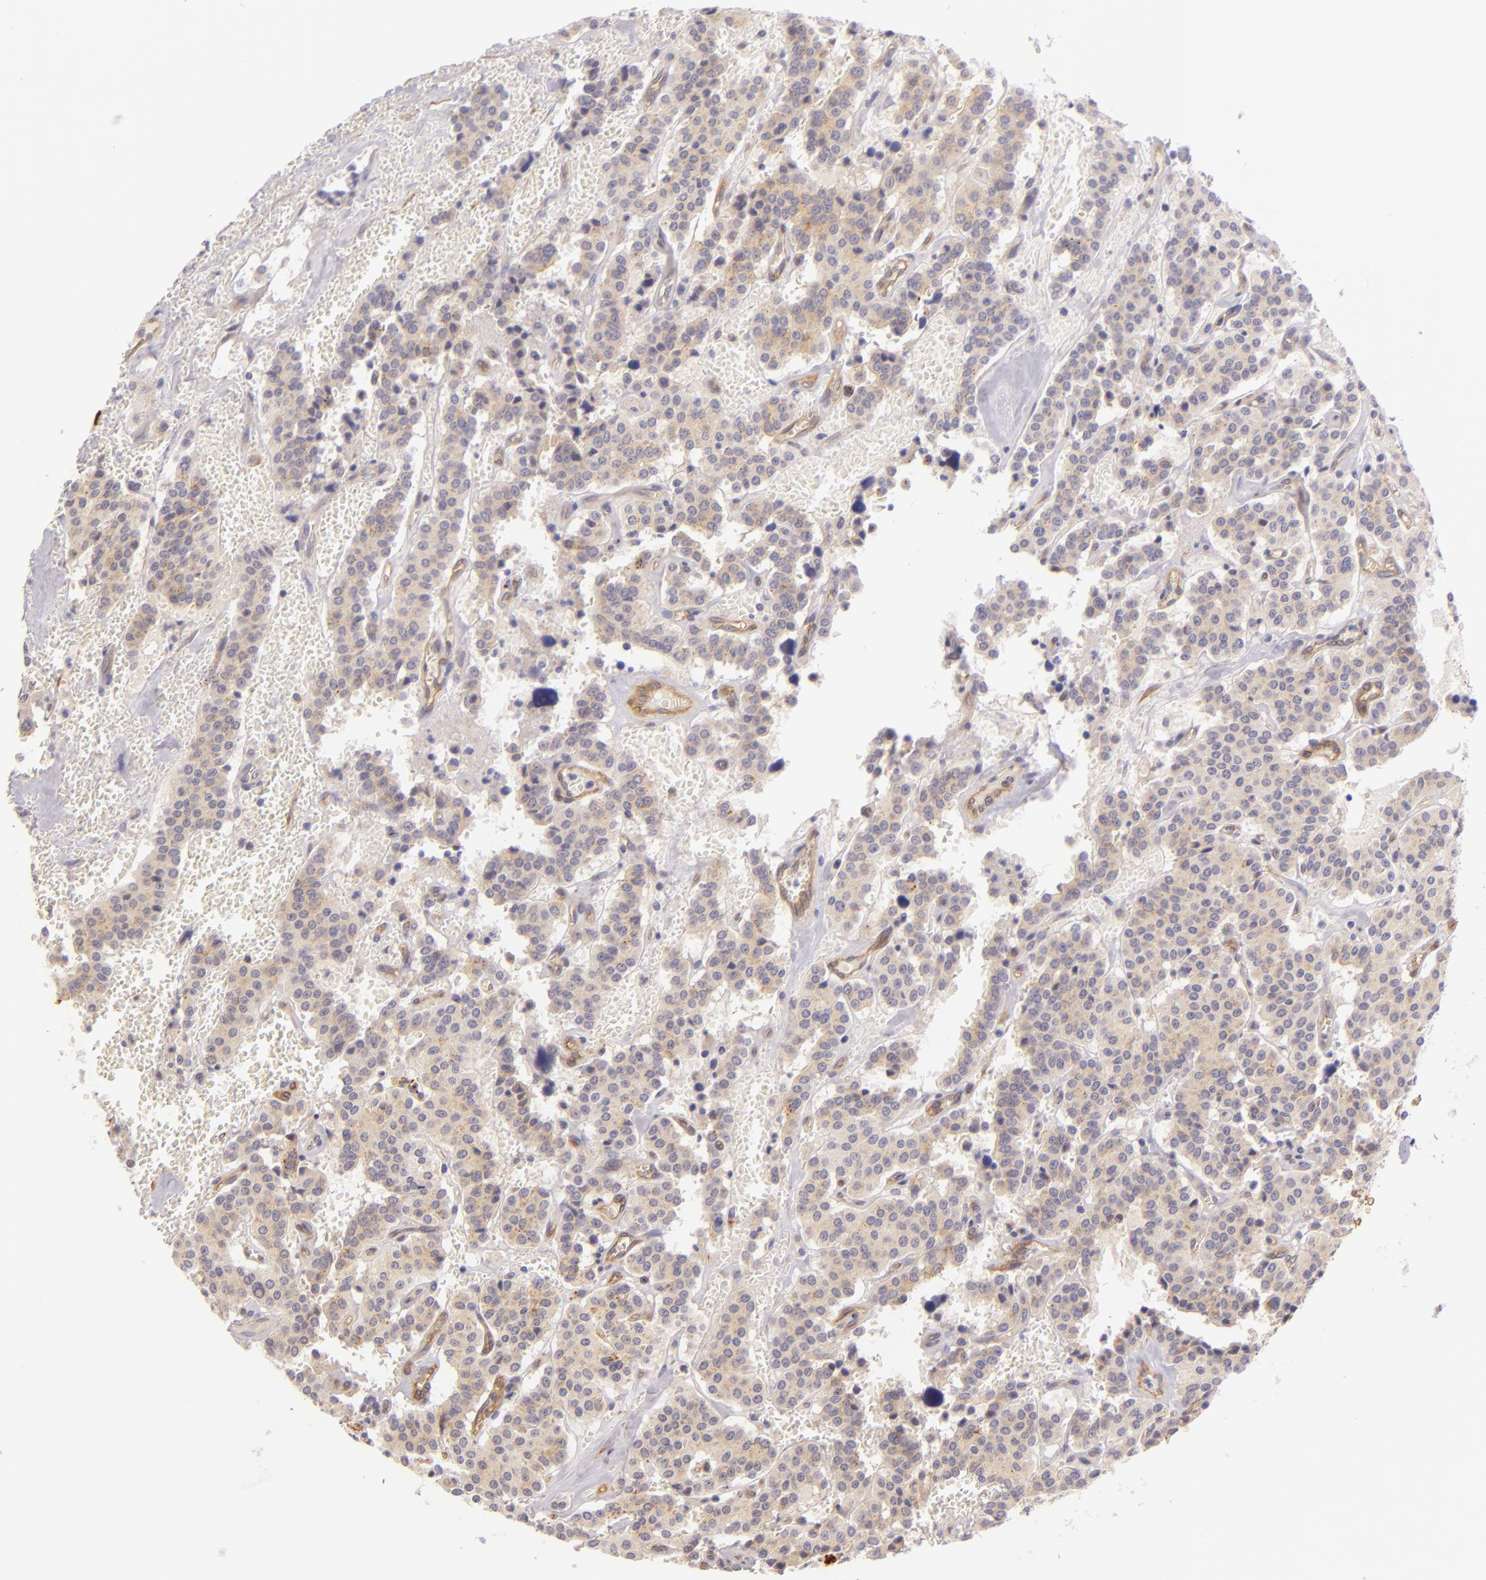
{"staining": {"intensity": "weak", "quantity": "25%-75%", "location": "cytoplasmic/membranous"}, "tissue": "carcinoid", "cell_type": "Tumor cells", "image_type": "cancer", "snomed": [{"axis": "morphology", "description": "Carcinoid, malignant, NOS"}, {"axis": "topography", "description": "Bronchus"}], "caption": "Tumor cells demonstrate low levels of weak cytoplasmic/membranous staining in about 25%-75% of cells in human carcinoid. Nuclei are stained in blue.", "gene": "CTSF", "patient": {"sex": "male", "age": 55}}